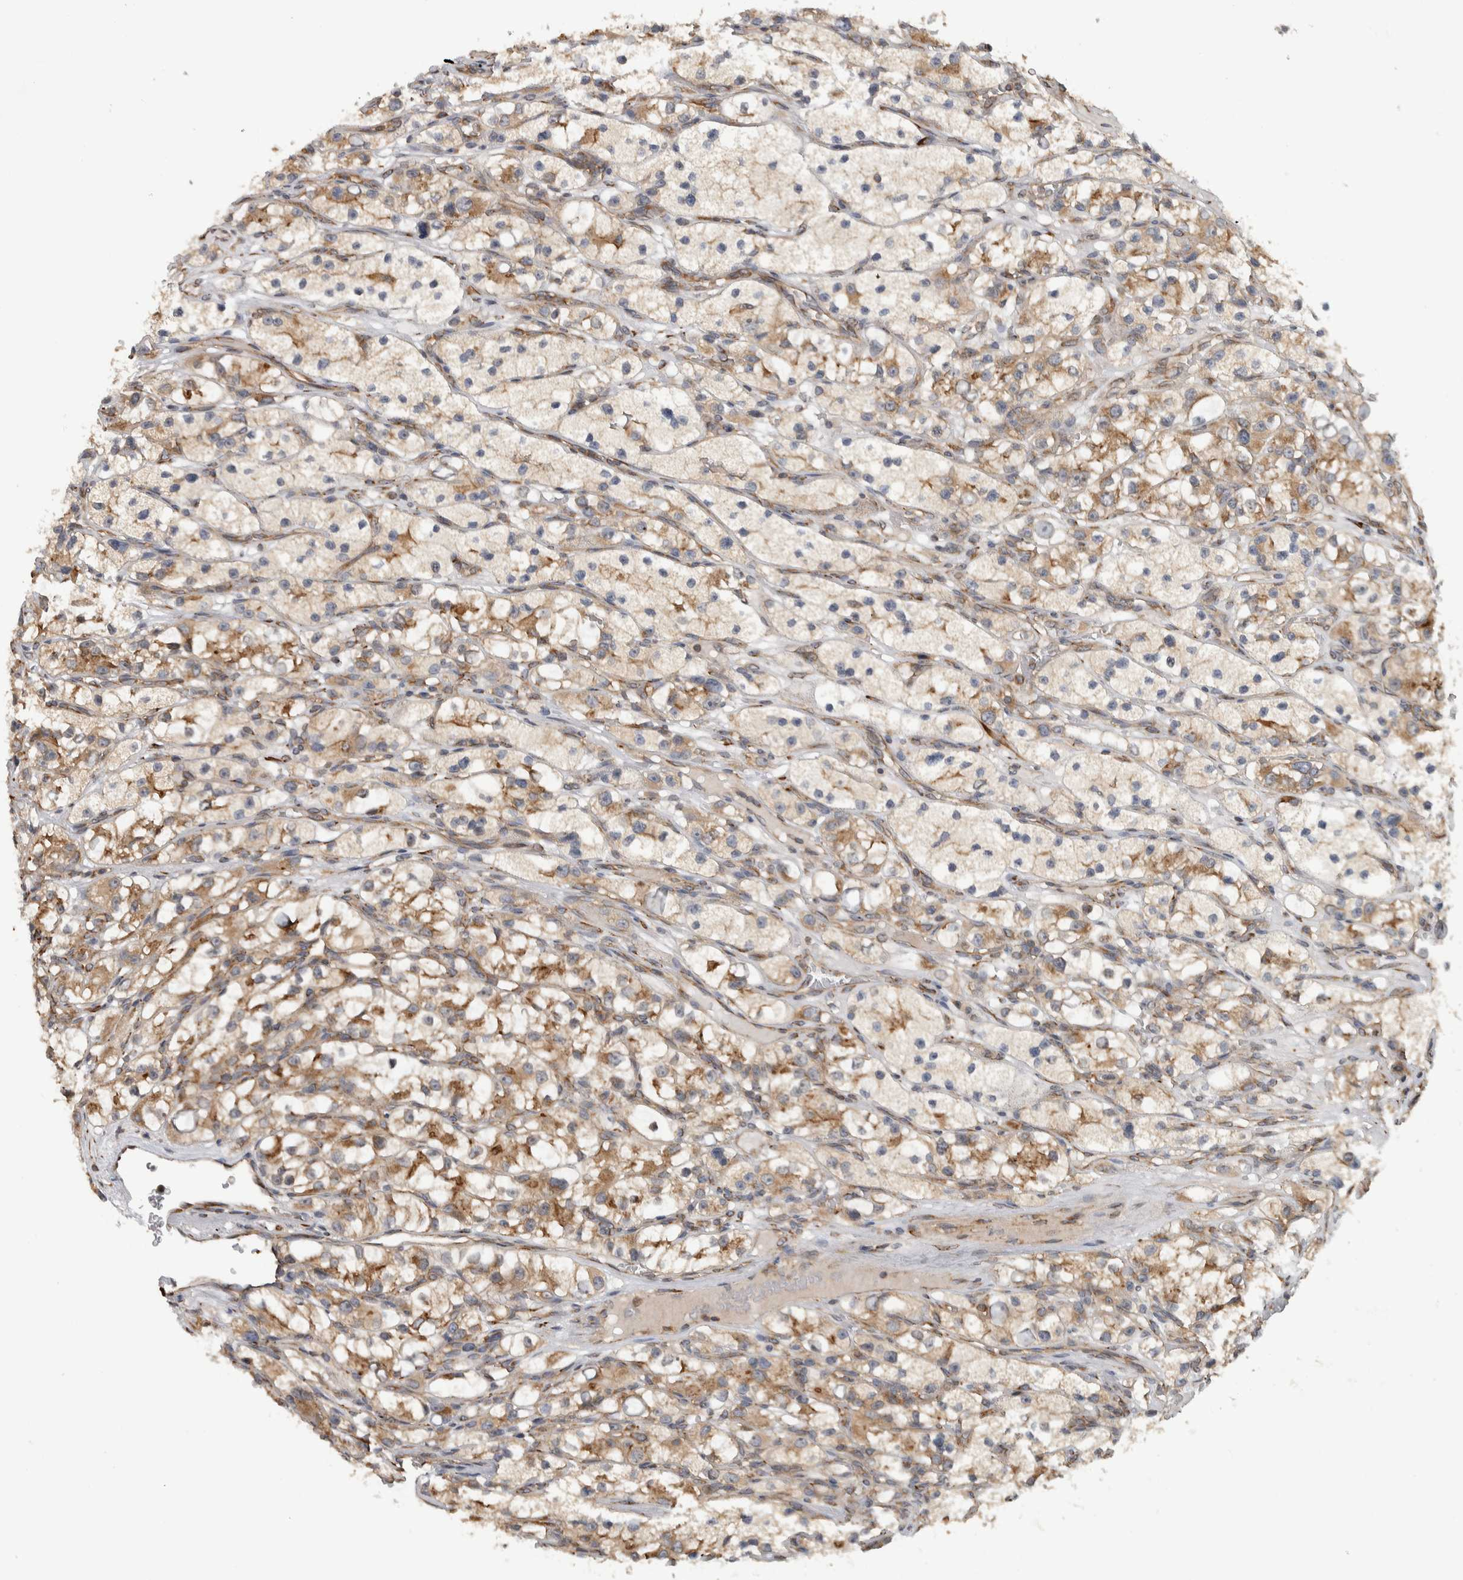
{"staining": {"intensity": "moderate", "quantity": ">75%", "location": "cytoplasmic/membranous"}, "tissue": "renal cancer", "cell_type": "Tumor cells", "image_type": "cancer", "snomed": [{"axis": "morphology", "description": "Adenocarcinoma, NOS"}, {"axis": "topography", "description": "Kidney"}], "caption": "Renal cancer stained with DAB (3,3'-diaminobenzidine) immunohistochemistry (IHC) reveals medium levels of moderate cytoplasmic/membranous expression in approximately >75% of tumor cells. Immunohistochemistry stains the protein of interest in brown and the nuclei are stained blue.", "gene": "EIF3H", "patient": {"sex": "female", "age": 57}}